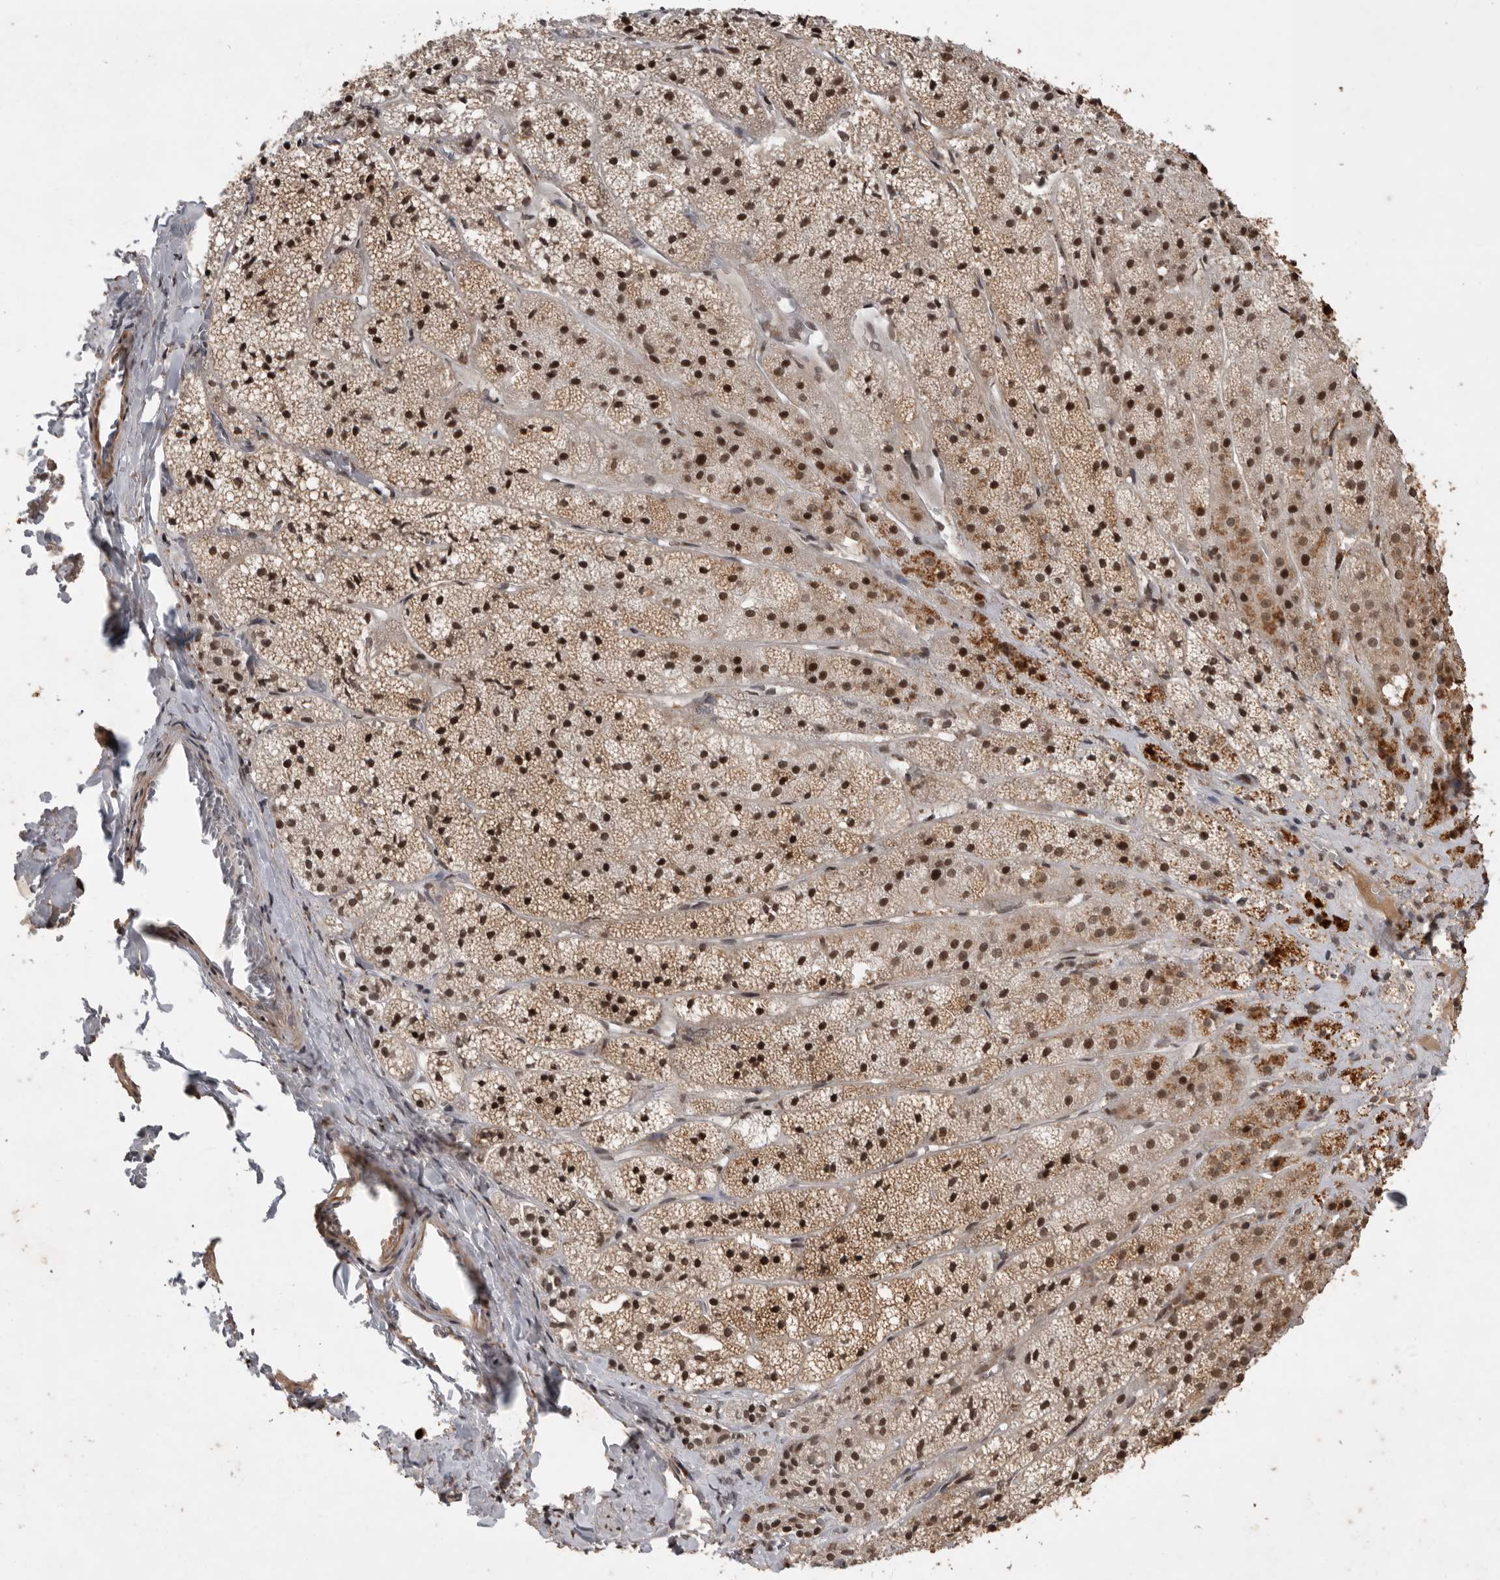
{"staining": {"intensity": "strong", "quantity": ">75%", "location": "cytoplasmic/membranous,nuclear"}, "tissue": "adrenal gland", "cell_type": "Glandular cells", "image_type": "normal", "snomed": [{"axis": "morphology", "description": "Normal tissue, NOS"}, {"axis": "topography", "description": "Adrenal gland"}], "caption": "Brown immunohistochemical staining in benign adrenal gland reveals strong cytoplasmic/membranous,nuclear positivity in about >75% of glandular cells.", "gene": "CBLL1", "patient": {"sex": "female", "age": 44}}